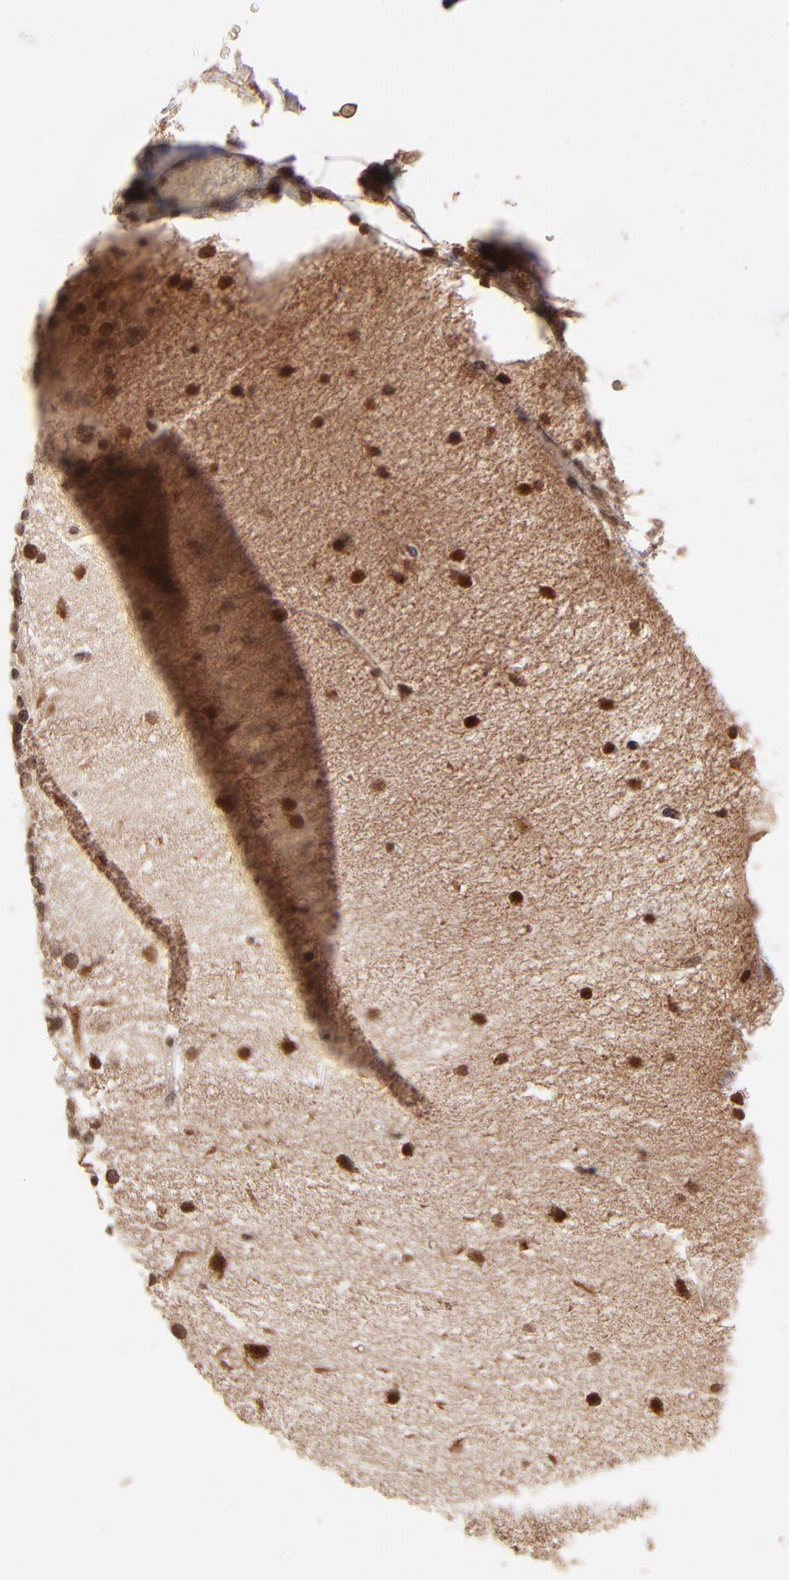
{"staining": {"intensity": "moderate", "quantity": ">75%", "location": "cytoplasmic/membranous,nuclear"}, "tissue": "cerebellum", "cell_type": "Cells in granular layer", "image_type": "normal", "snomed": [{"axis": "morphology", "description": "Normal tissue, NOS"}, {"axis": "topography", "description": "Cerebellum"}], "caption": "A brown stain shows moderate cytoplasmic/membranous,nuclear expression of a protein in cells in granular layer of unremarkable cerebellum.", "gene": "TOP1MT", "patient": {"sex": "female", "age": 54}}